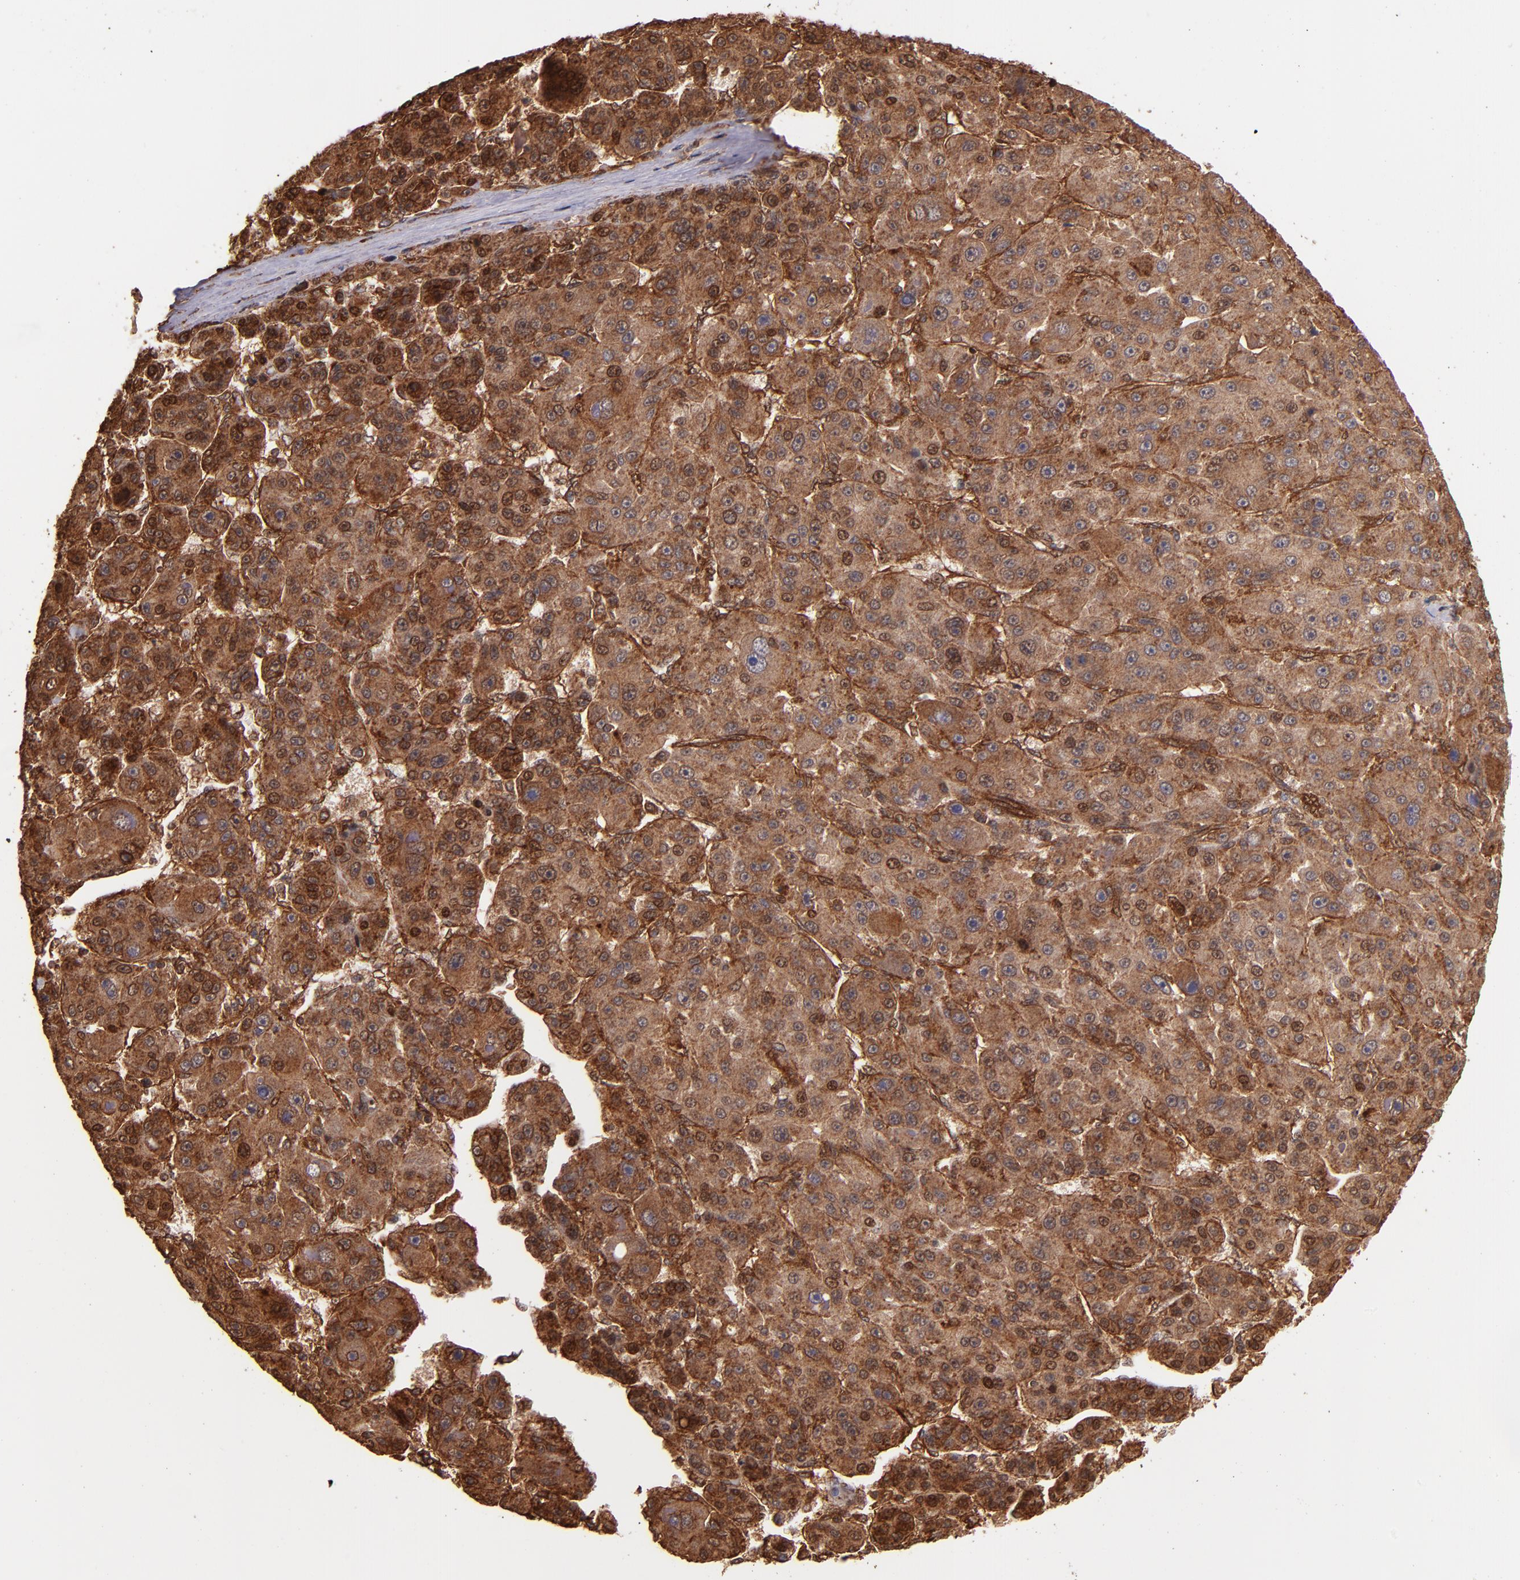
{"staining": {"intensity": "strong", "quantity": ">75%", "location": "cytoplasmic/membranous"}, "tissue": "liver cancer", "cell_type": "Tumor cells", "image_type": "cancer", "snomed": [{"axis": "morphology", "description": "Carcinoma, Hepatocellular, NOS"}, {"axis": "topography", "description": "Liver"}], "caption": "The immunohistochemical stain highlights strong cytoplasmic/membranous staining in tumor cells of liver hepatocellular carcinoma tissue. (IHC, brightfield microscopy, high magnification).", "gene": "STX8", "patient": {"sex": "male", "age": 76}}